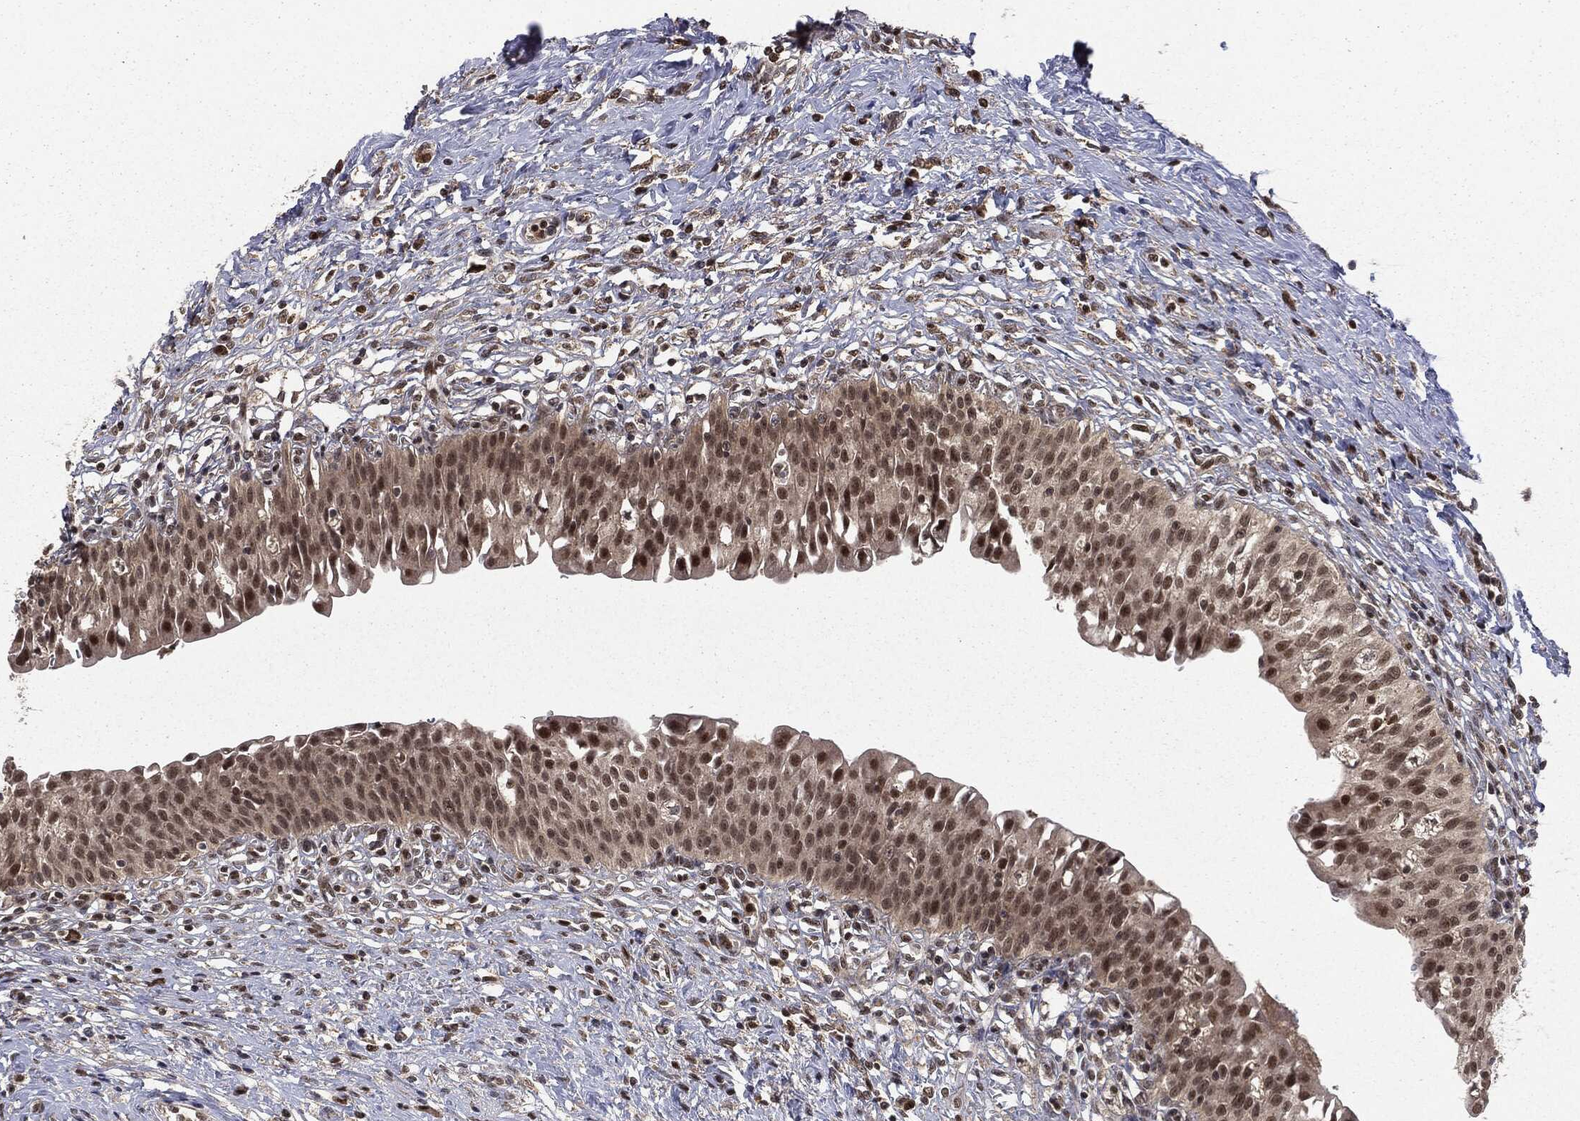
{"staining": {"intensity": "strong", "quantity": "<25%", "location": "nuclear"}, "tissue": "urinary bladder", "cell_type": "Urothelial cells", "image_type": "normal", "snomed": [{"axis": "morphology", "description": "Normal tissue, NOS"}, {"axis": "topography", "description": "Urinary bladder"}], "caption": "Immunohistochemistry (DAB (3,3'-diaminobenzidine)) staining of benign urinary bladder reveals strong nuclear protein staining in about <25% of urothelial cells. (DAB (3,3'-diaminobenzidine) = brown stain, brightfield microscopy at high magnification).", "gene": "JMJD6", "patient": {"sex": "male", "age": 76}}